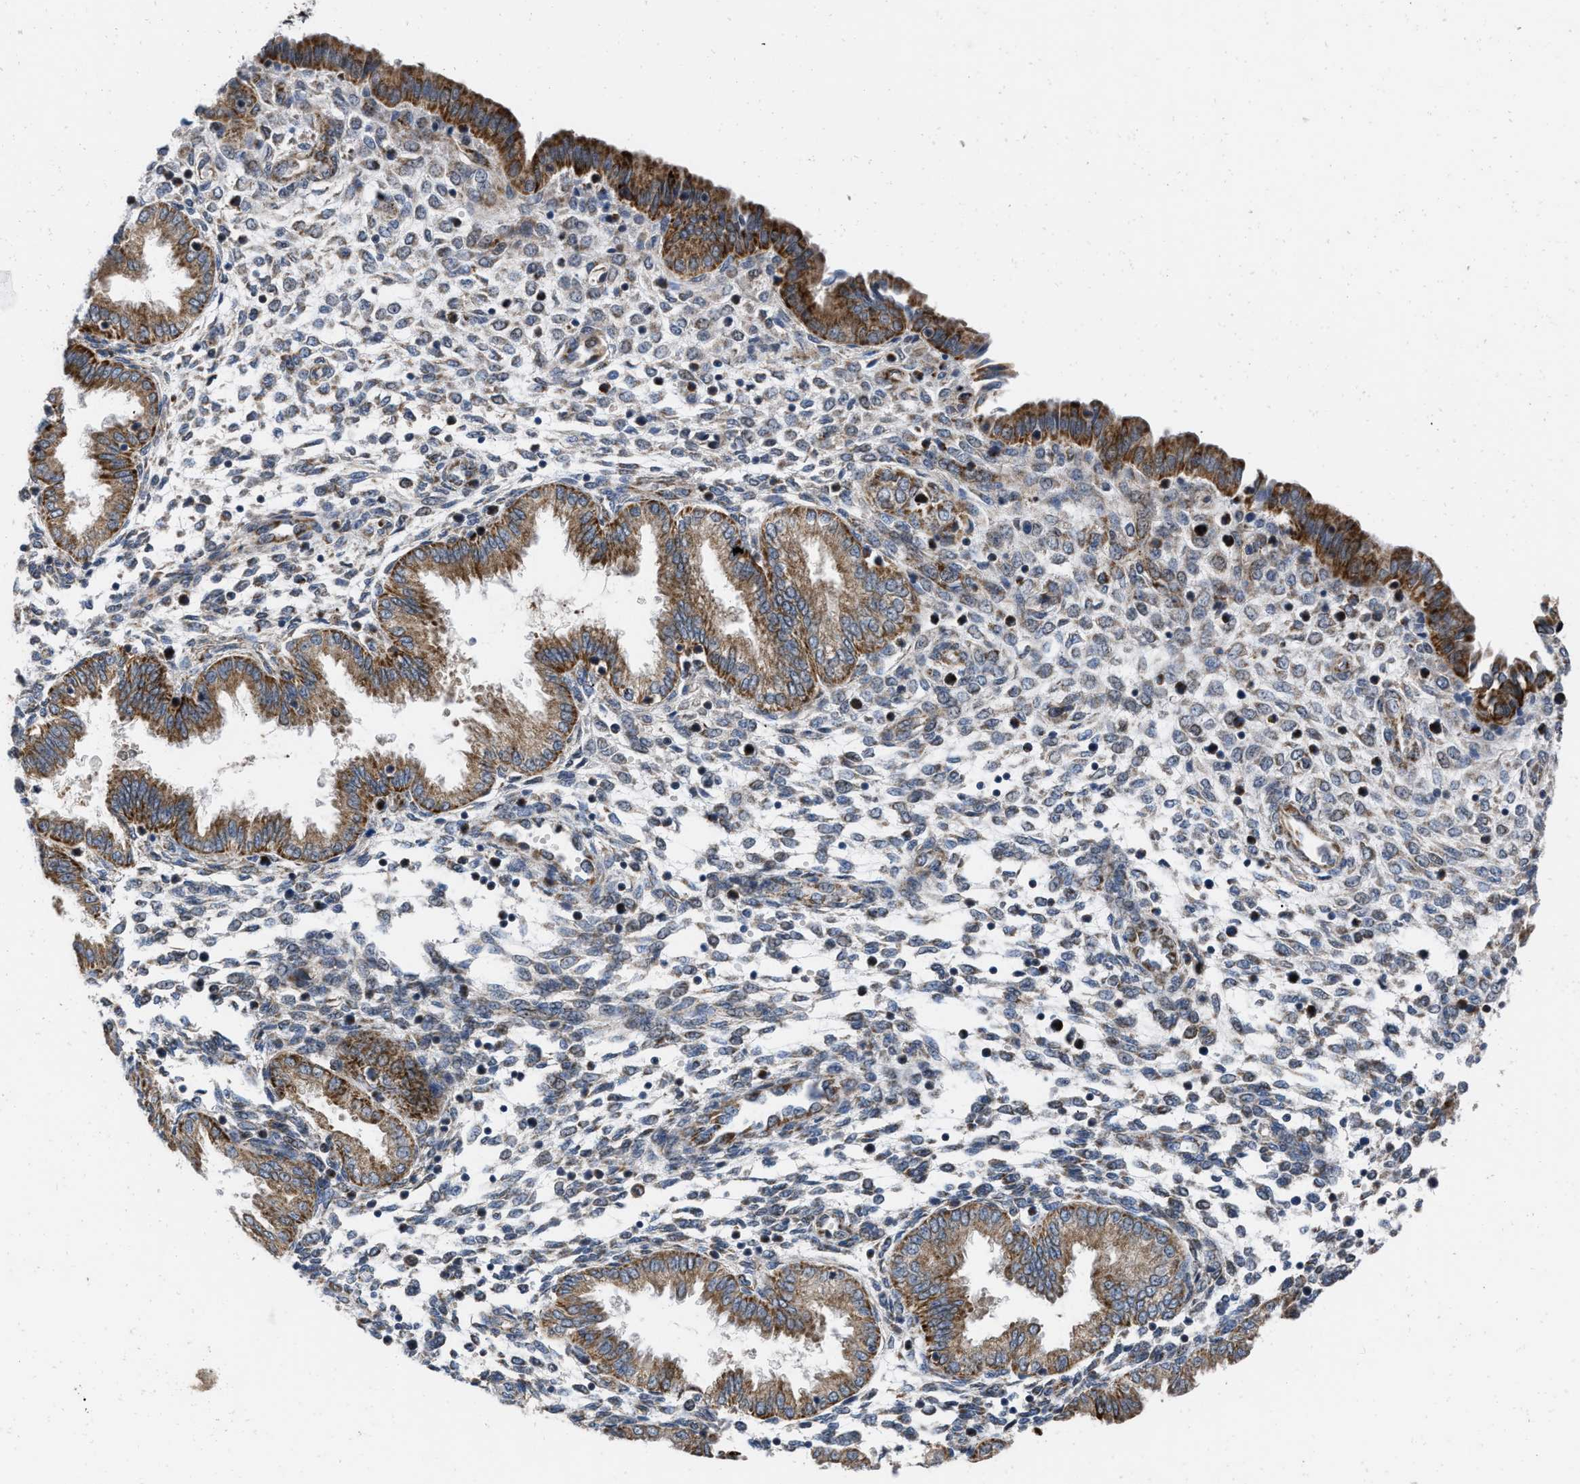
{"staining": {"intensity": "weak", "quantity": ">75%", "location": "cytoplasmic/membranous"}, "tissue": "endometrium", "cell_type": "Cells in endometrial stroma", "image_type": "normal", "snomed": [{"axis": "morphology", "description": "Normal tissue, NOS"}, {"axis": "topography", "description": "Endometrium"}], "caption": "Benign endometrium reveals weak cytoplasmic/membranous staining in approximately >75% of cells in endometrial stroma.", "gene": "AKAP1", "patient": {"sex": "female", "age": 33}}